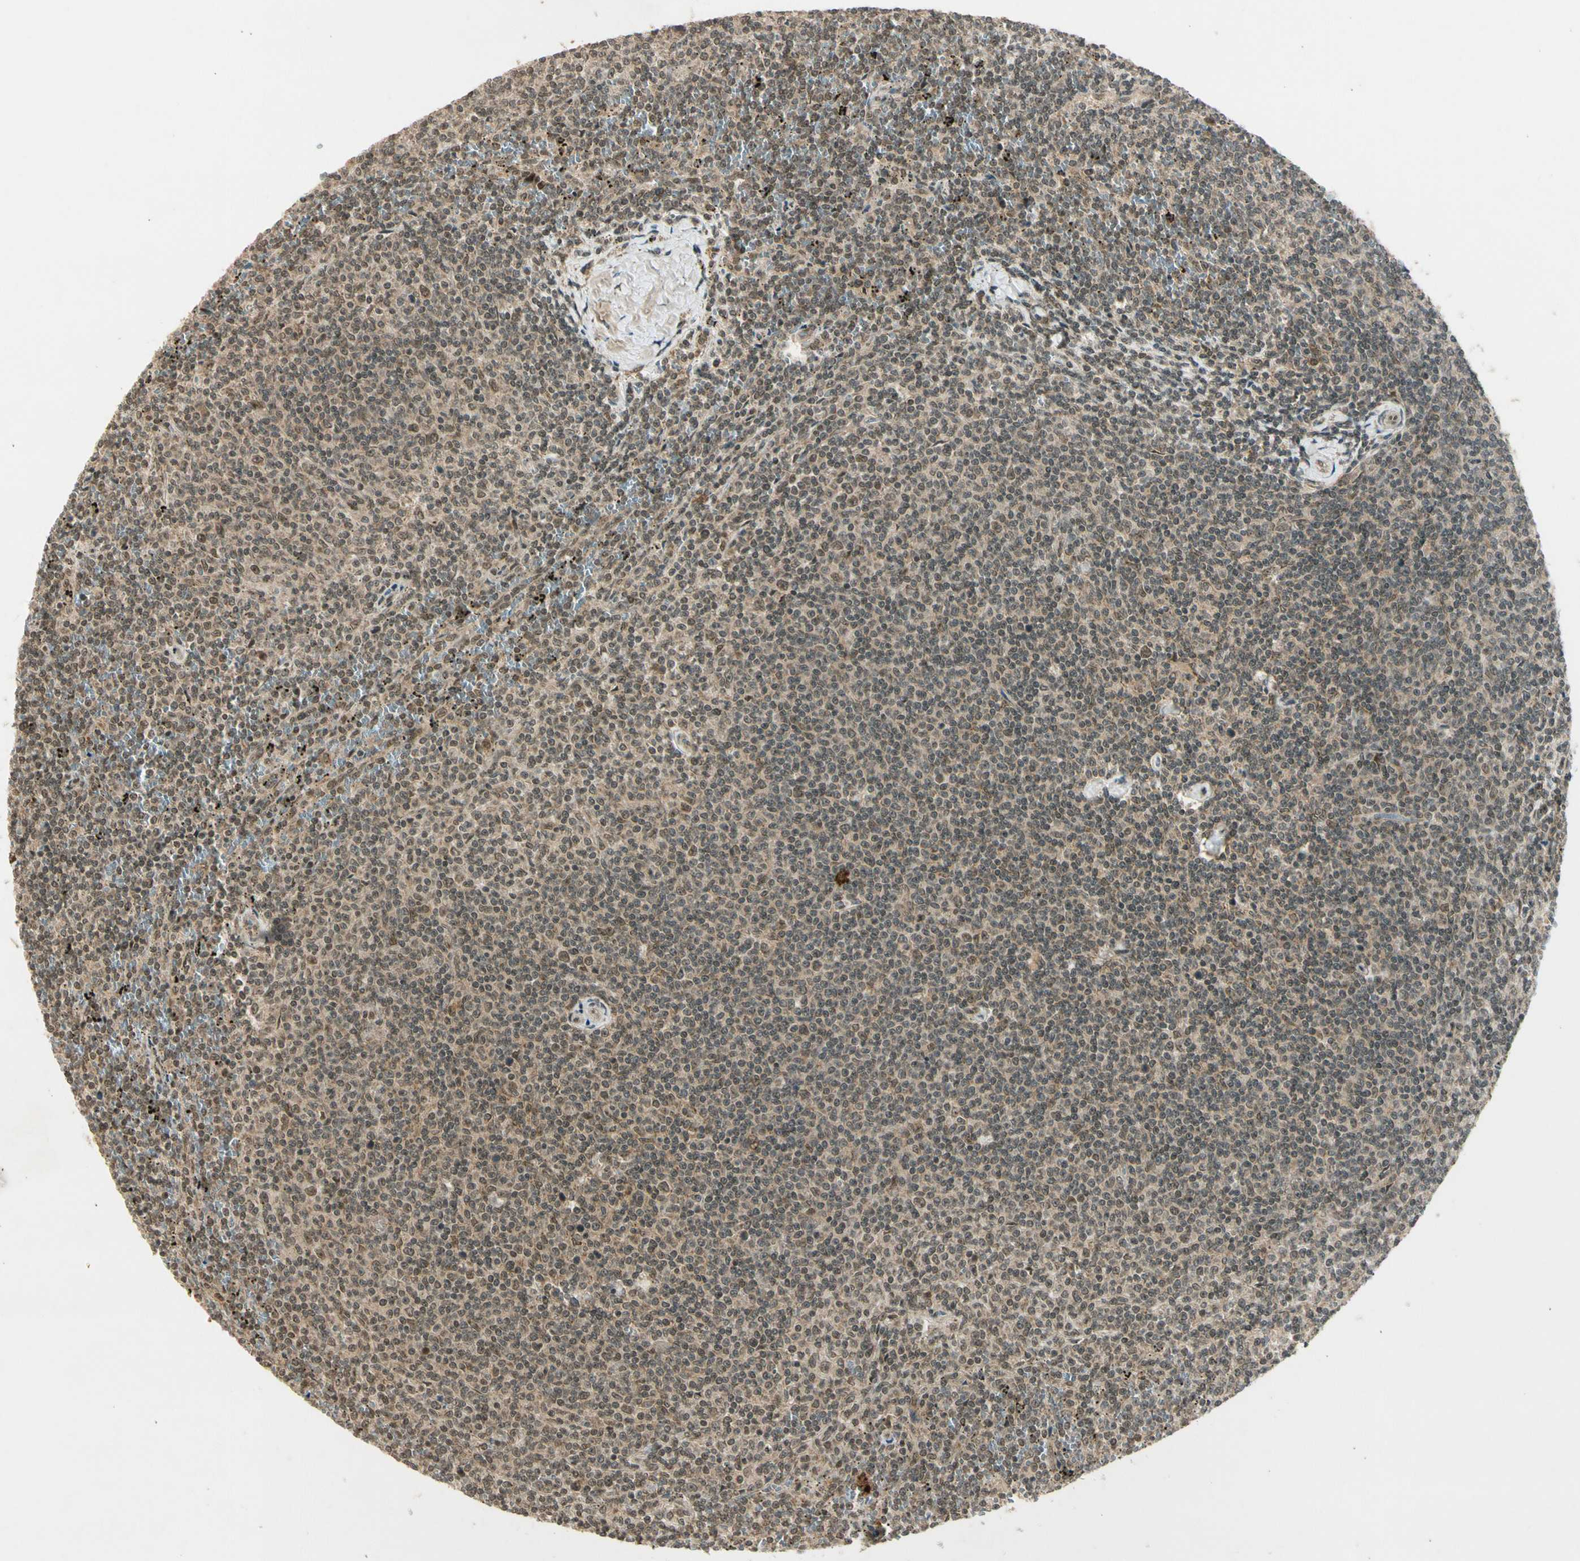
{"staining": {"intensity": "weak", "quantity": ">75%", "location": "cytoplasmic/membranous,nuclear"}, "tissue": "lymphoma", "cell_type": "Tumor cells", "image_type": "cancer", "snomed": [{"axis": "morphology", "description": "Malignant lymphoma, non-Hodgkin's type, Low grade"}, {"axis": "topography", "description": "Spleen"}], "caption": "Brown immunohistochemical staining in malignant lymphoma, non-Hodgkin's type (low-grade) shows weak cytoplasmic/membranous and nuclear positivity in approximately >75% of tumor cells.", "gene": "ZNF135", "patient": {"sex": "female", "age": 50}}